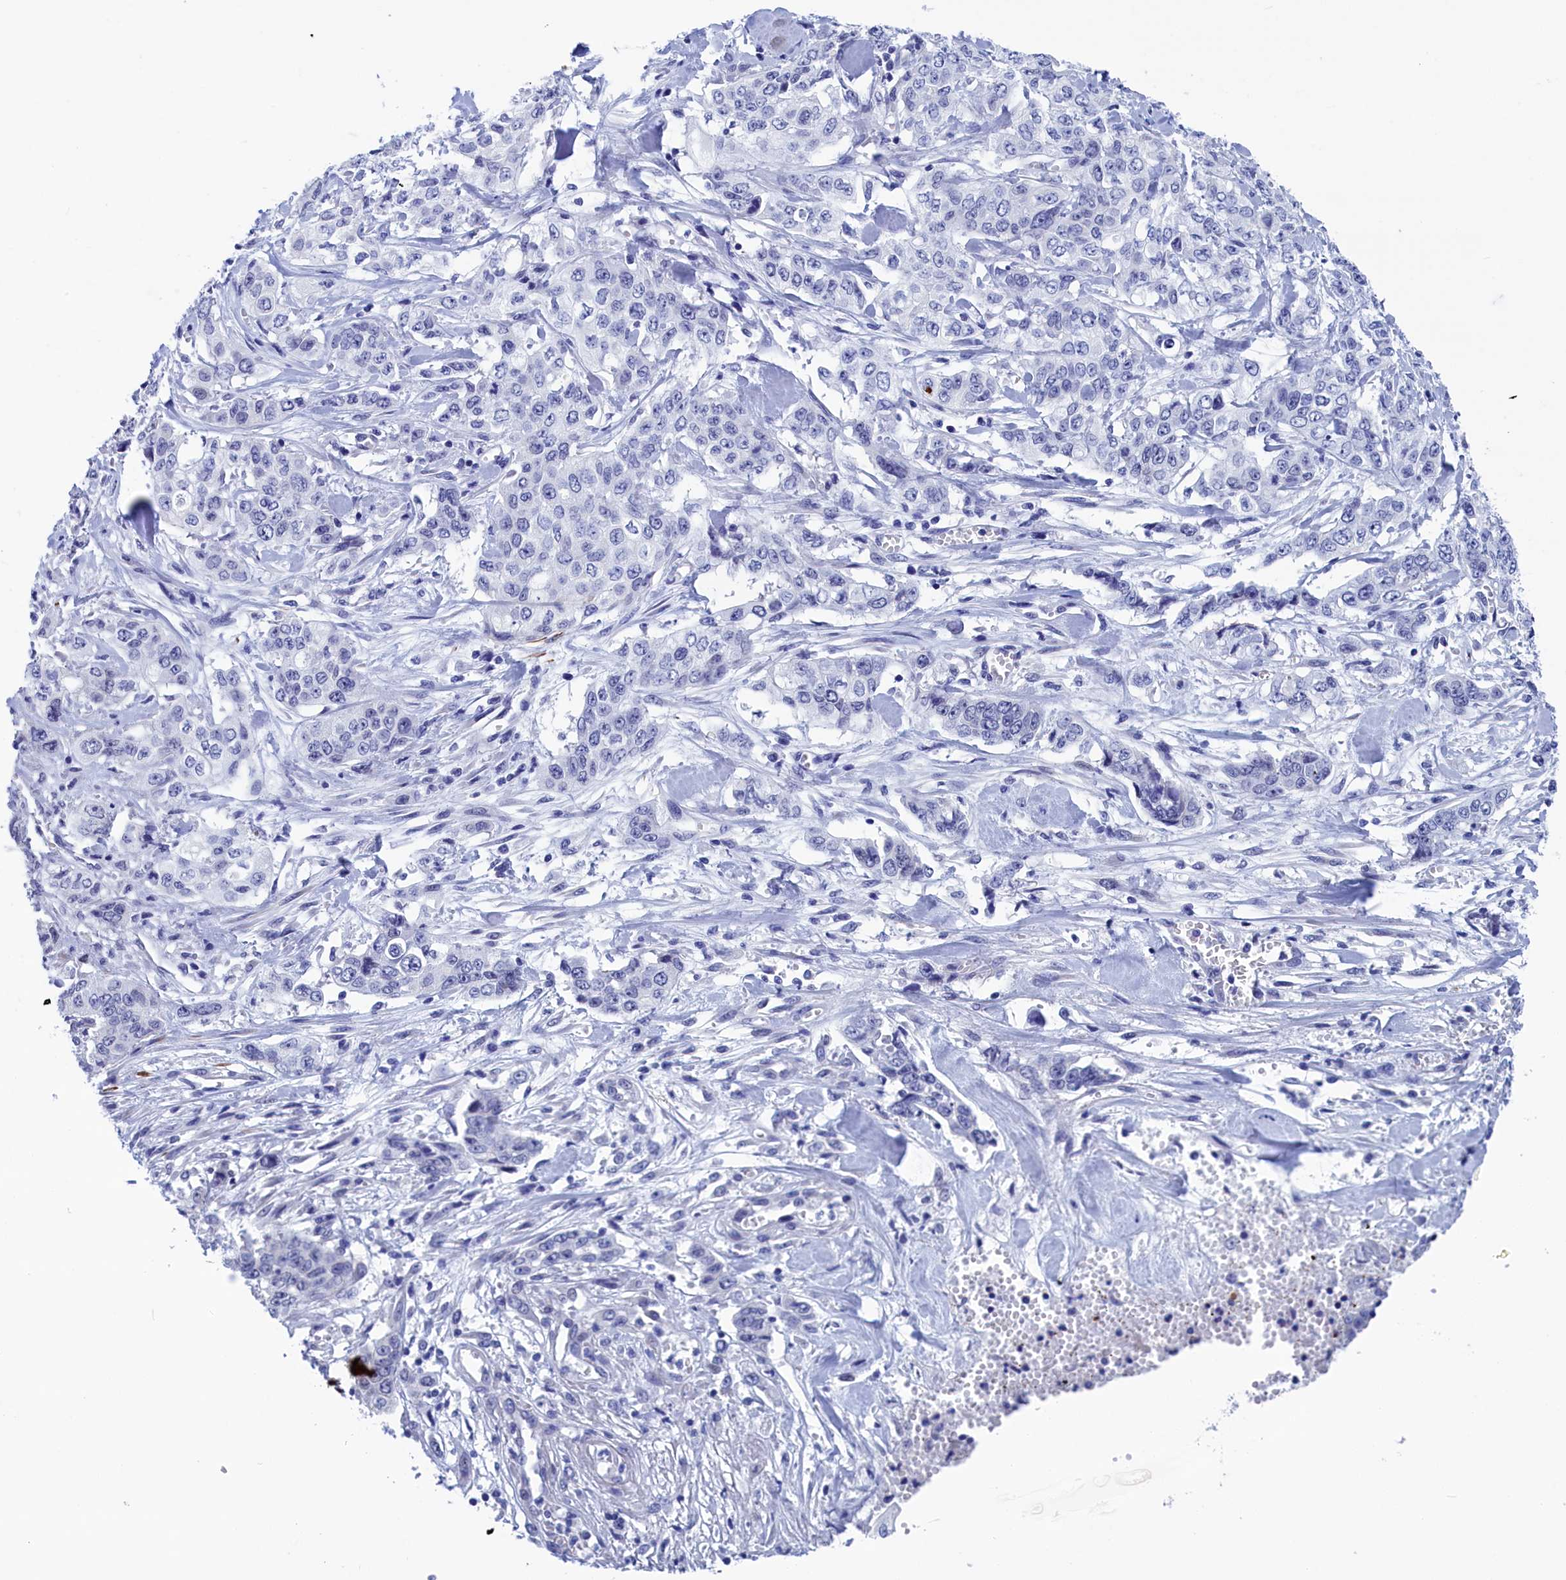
{"staining": {"intensity": "negative", "quantity": "none", "location": "none"}, "tissue": "stomach cancer", "cell_type": "Tumor cells", "image_type": "cancer", "snomed": [{"axis": "morphology", "description": "Adenocarcinoma, NOS"}, {"axis": "topography", "description": "Stomach, upper"}], "caption": "Tumor cells show no significant protein expression in stomach cancer. (Stains: DAB (3,3'-diaminobenzidine) IHC with hematoxylin counter stain, Microscopy: brightfield microscopy at high magnification).", "gene": "WDR83", "patient": {"sex": "male", "age": 62}}